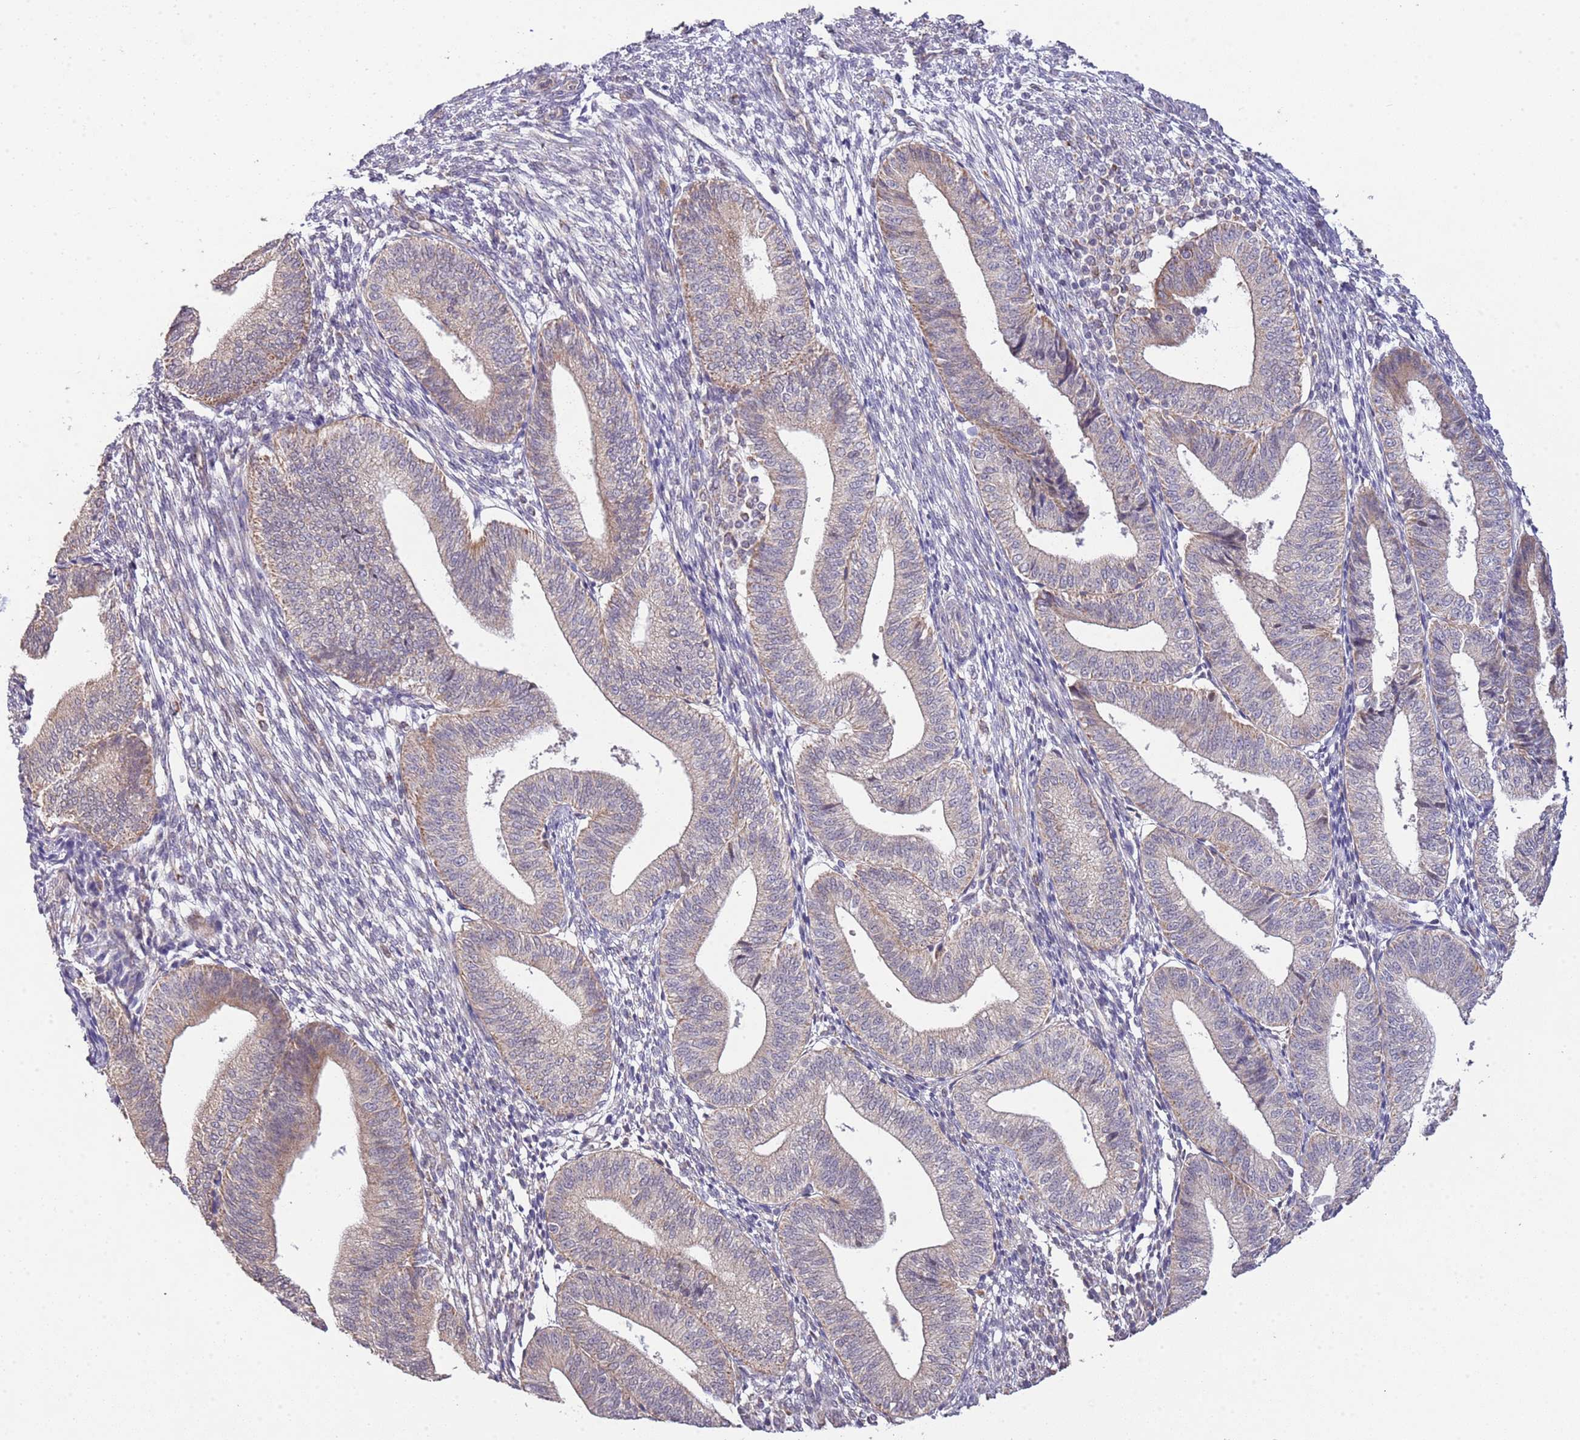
{"staining": {"intensity": "negative", "quantity": "none", "location": "none"}, "tissue": "endometrium", "cell_type": "Cells in endometrial stroma", "image_type": "normal", "snomed": [{"axis": "morphology", "description": "Normal tissue, NOS"}, {"axis": "topography", "description": "Endometrium"}], "caption": "This histopathology image is of unremarkable endometrium stained with immunohistochemistry to label a protein in brown with the nuclei are counter-stained blue. There is no expression in cells in endometrial stroma. Nuclei are stained in blue.", "gene": "IVD", "patient": {"sex": "female", "age": 34}}